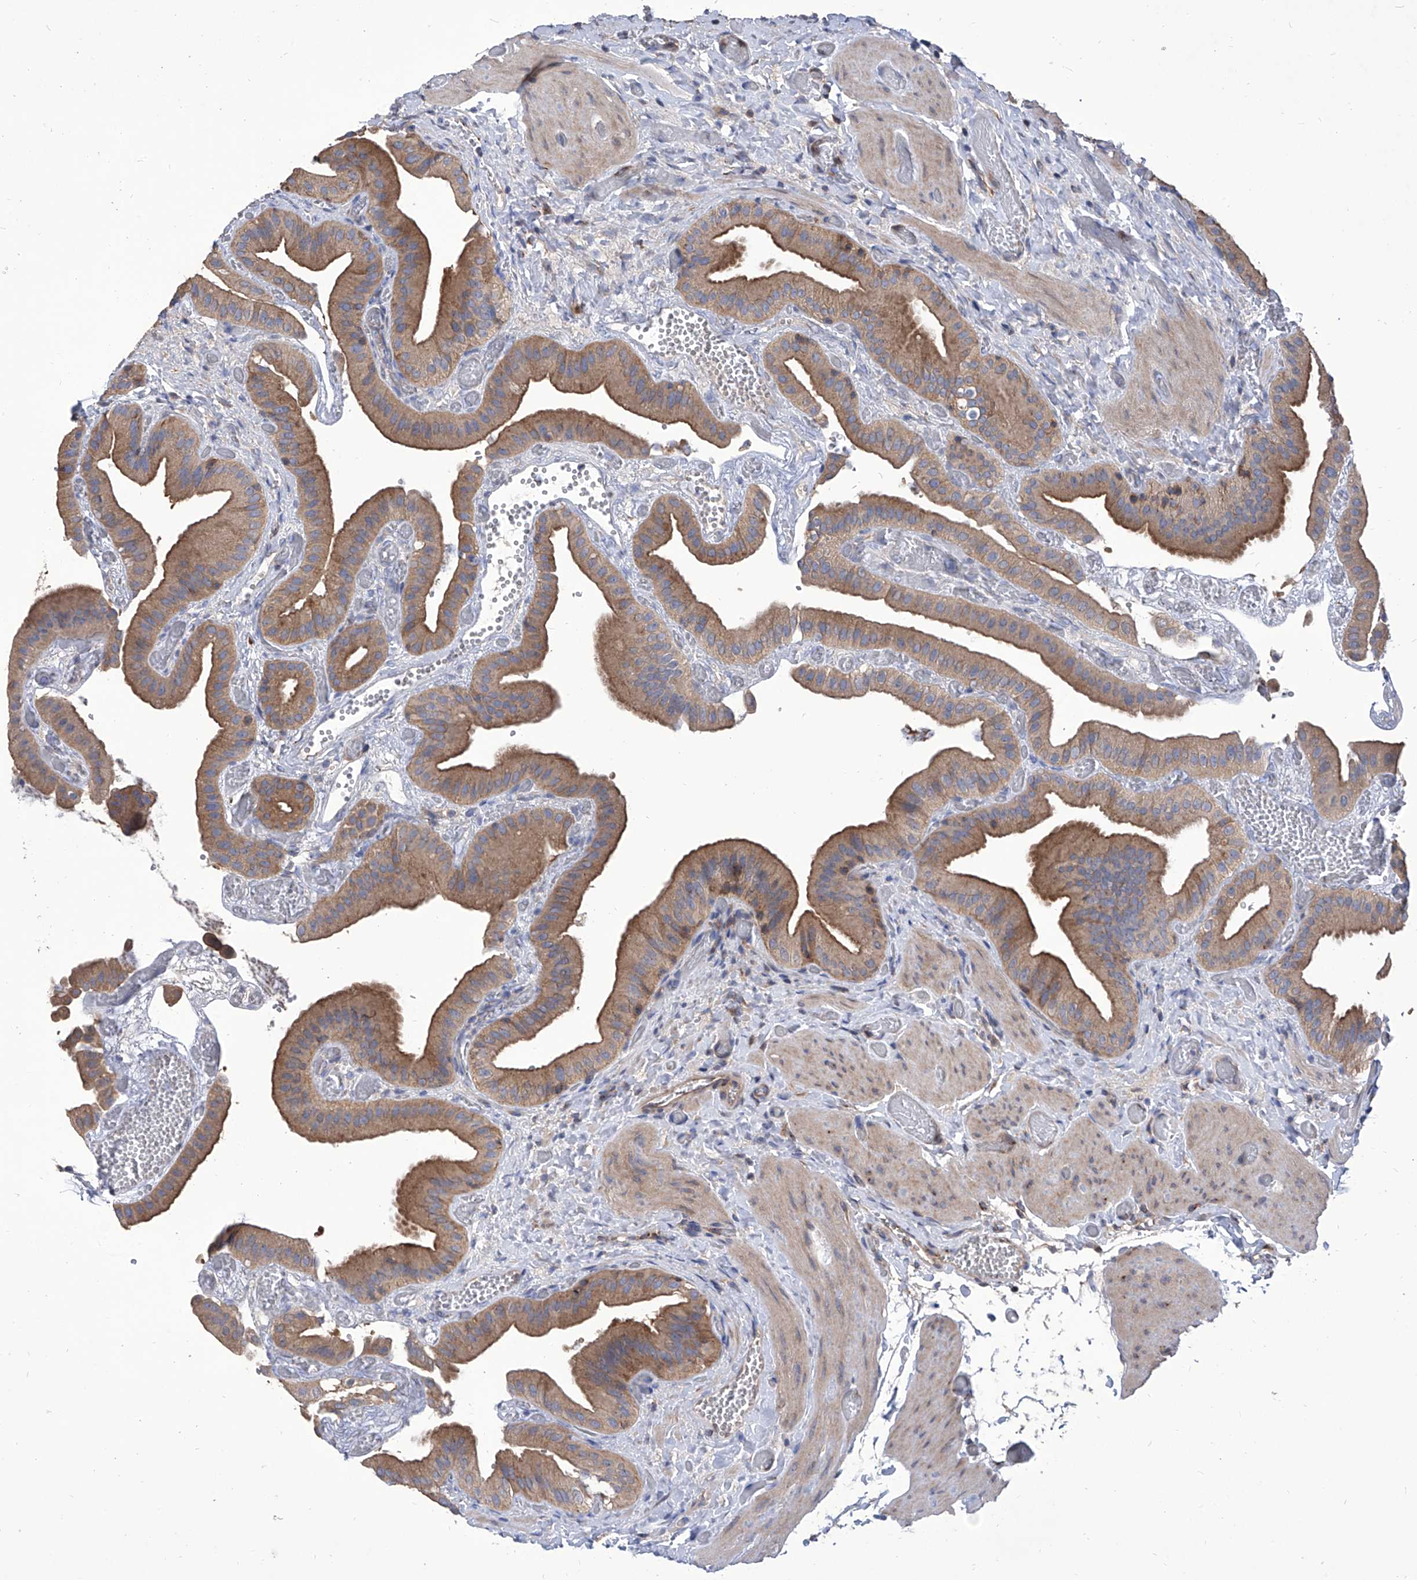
{"staining": {"intensity": "moderate", "quantity": ">75%", "location": "cytoplasmic/membranous"}, "tissue": "gallbladder", "cell_type": "Glandular cells", "image_type": "normal", "snomed": [{"axis": "morphology", "description": "Normal tissue, NOS"}, {"axis": "topography", "description": "Gallbladder"}], "caption": "A micrograph showing moderate cytoplasmic/membranous expression in about >75% of glandular cells in normal gallbladder, as visualized by brown immunohistochemical staining.", "gene": "TJAP1", "patient": {"sex": "female", "age": 64}}